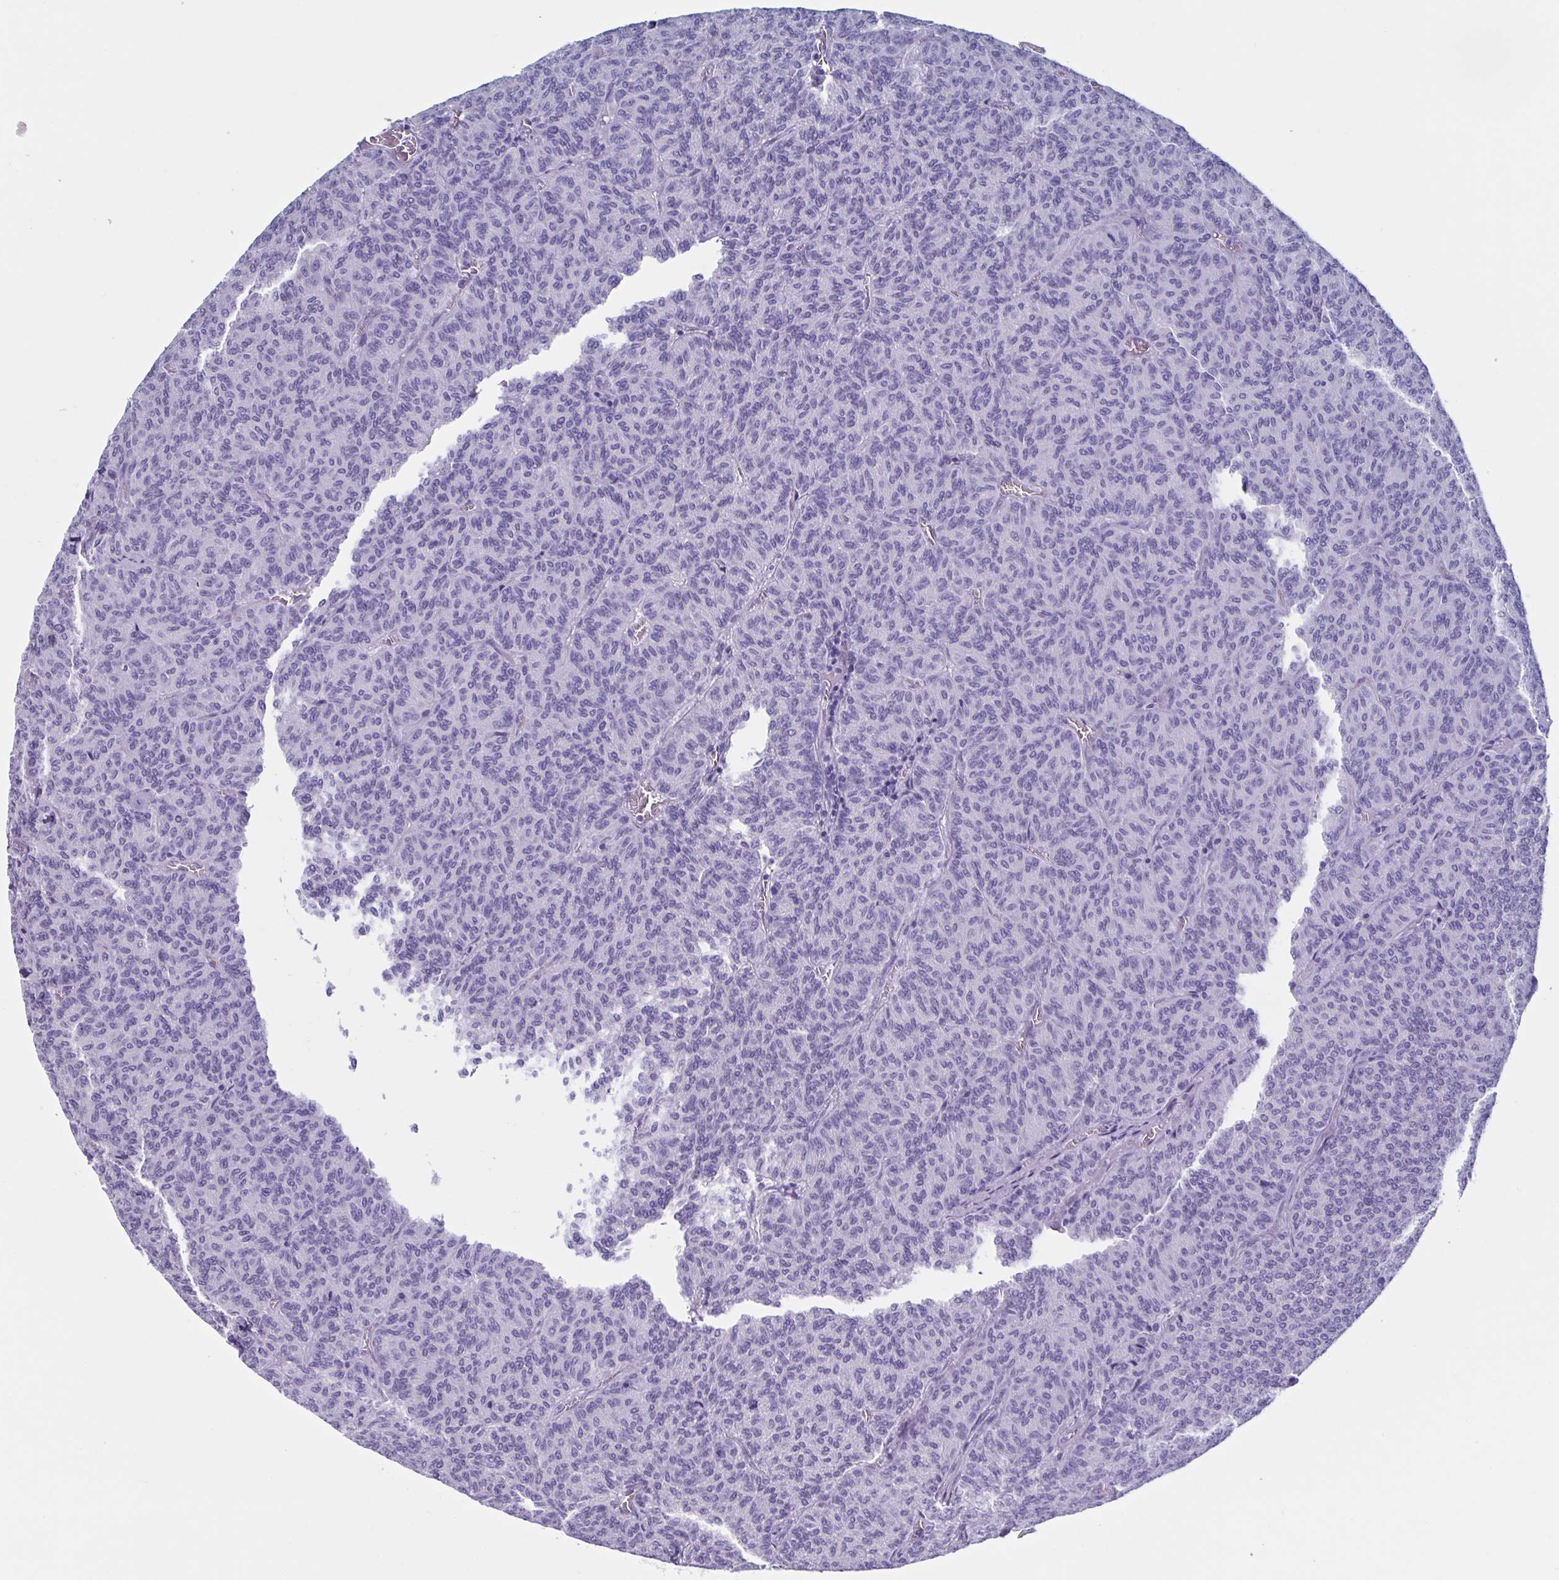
{"staining": {"intensity": "negative", "quantity": "none", "location": "none"}, "tissue": "carcinoid", "cell_type": "Tumor cells", "image_type": "cancer", "snomed": [{"axis": "morphology", "description": "Carcinoid, malignant, NOS"}, {"axis": "topography", "description": "Lung"}], "caption": "Malignant carcinoid was stained to show a protein in brown. There is no significant expression in tumor cells.", "gene": "USP35", "patient": {"sex": "male", "age": 61}}